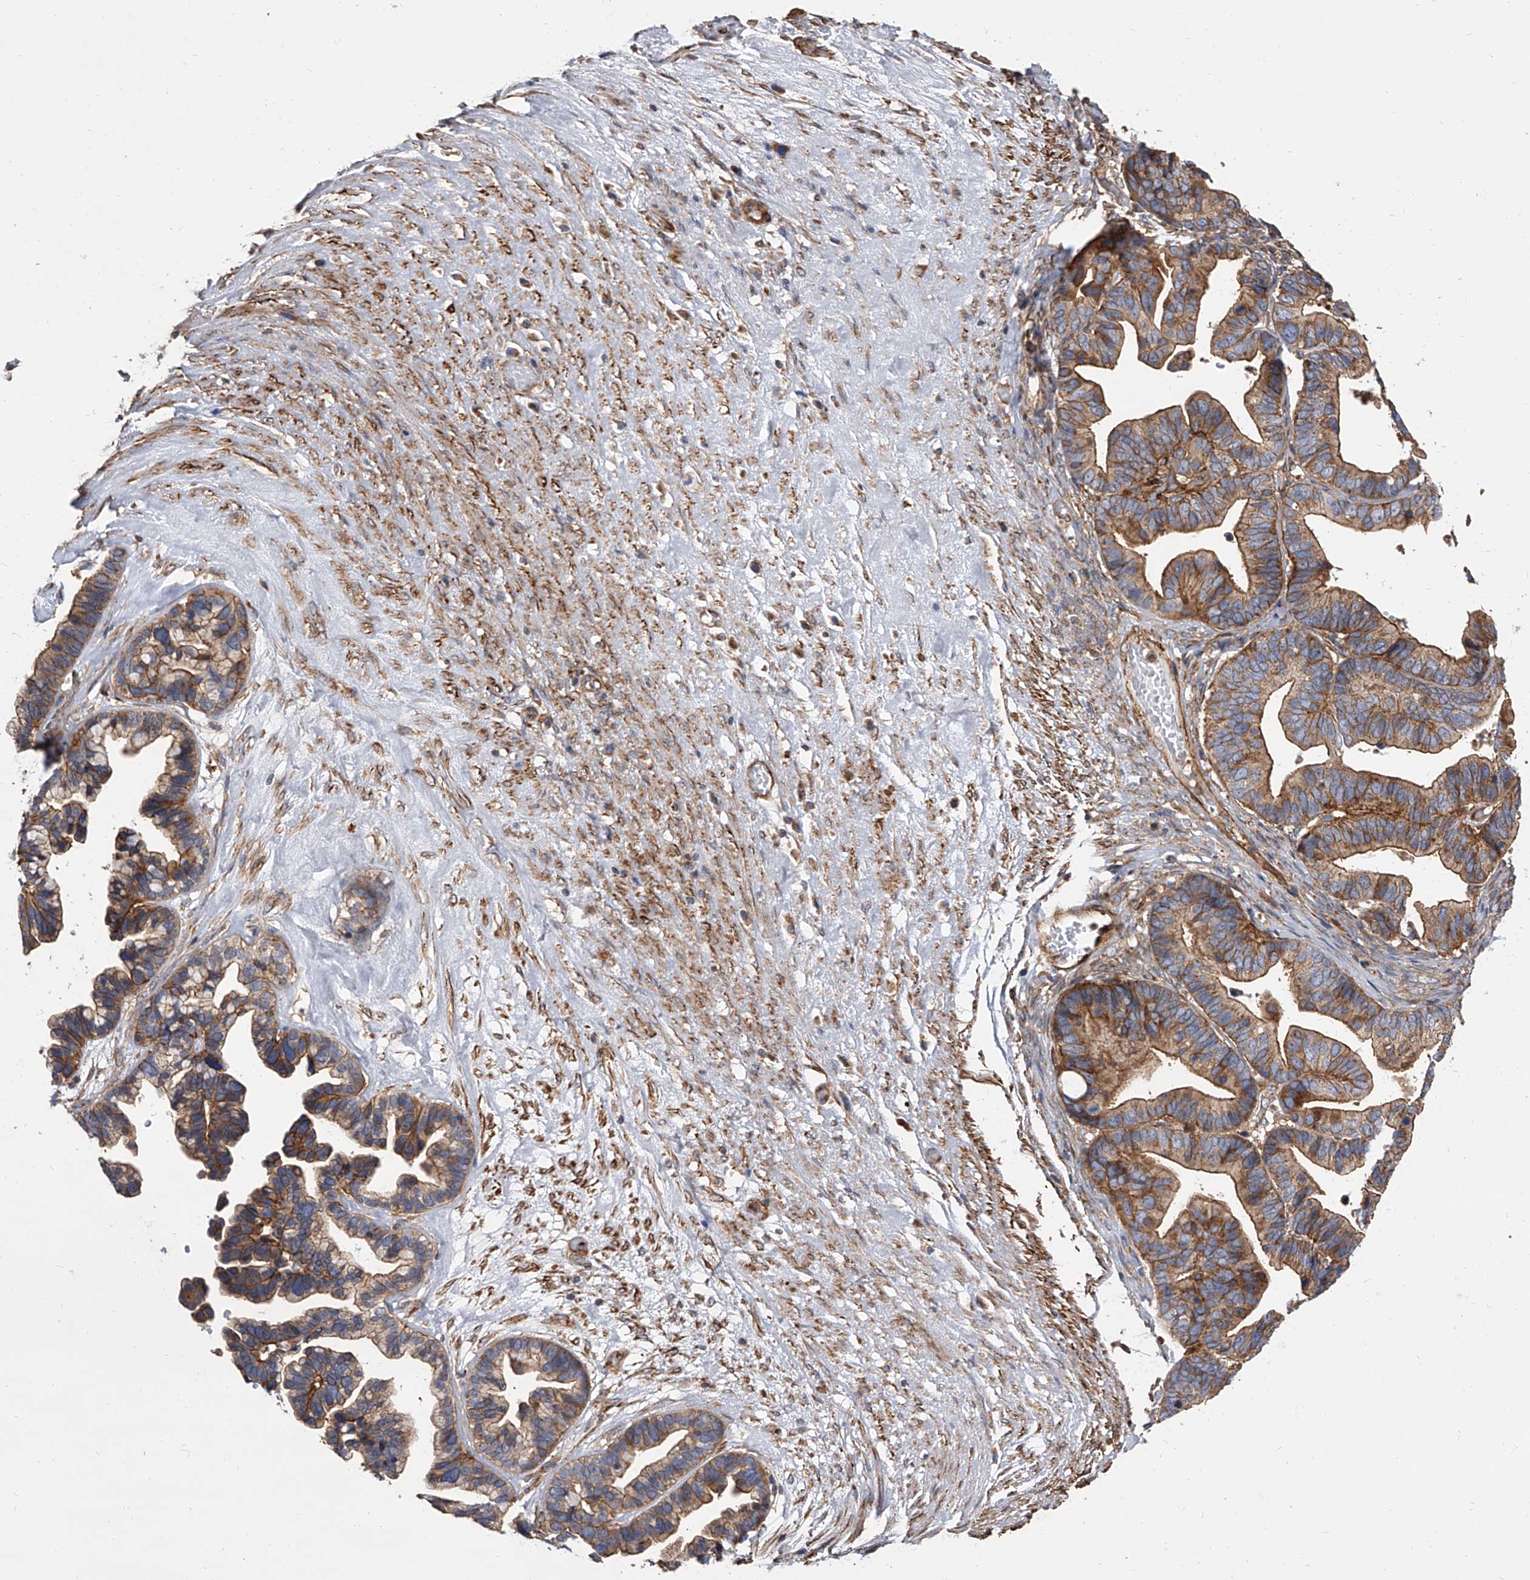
{"staining": {"intensity": "moderate", "quantity": ">75%", "location": "cytoplasmic/membranous"}, "tissue": "ovarian cancer", "cell_type": "Tumor cells", "image_type": "cancer", "snomed": [{"axis": "morphology", "description": "Cystadenocarcinoma, serous, NOS"}, {"axis": "topography", "description": "Ovary"}], "caption": "Tumor cells exhibit medium levels of moderate cytoplasmic/membranous positivity in approximately >75% of cells in serous cystadenocarcinoma (ovarian).", "gene": "PISD", "patient": {"sex": "female", "age": 56}}